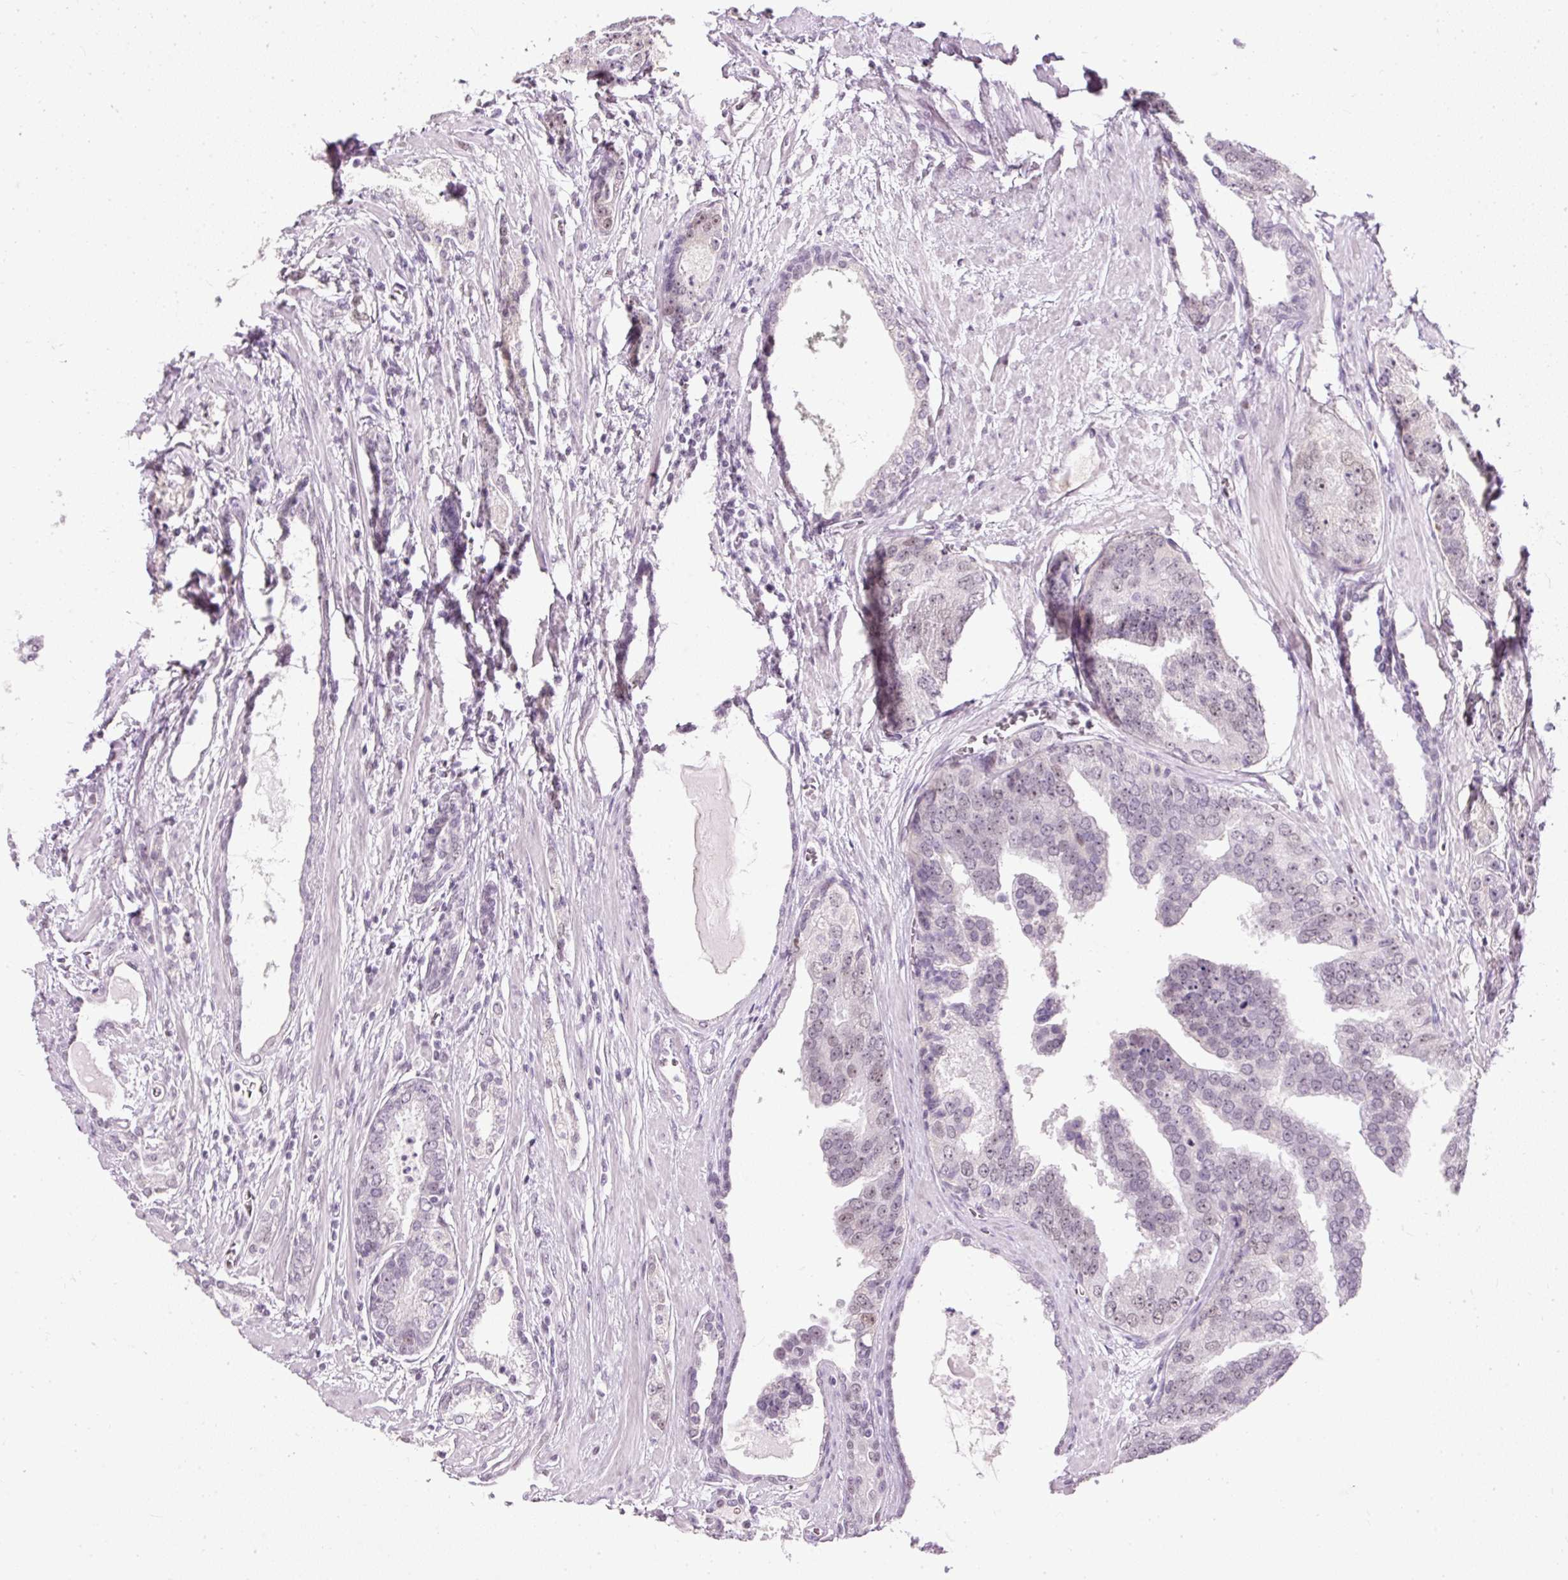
{"staining": {"intensity": "weak", "quantity": "25%-75%", "location": "nuclear"}, "tissue": "prostate cancer", "cell_type": "Tumor cells", "image_type": "cancer", "snomed": [{"axis": "morphology", "description": "Adenocarcinoma, High grade"}, {"axis": "topography", "description": "Prostate"}], "caption": "Prostate cancer stained for a protein (brown) demonstrates weak nuclear positive expression in approximately 25%-75% of tumor cells.", "gene": "PDE6B", "patient": {"sex": "male", "age": 71}}